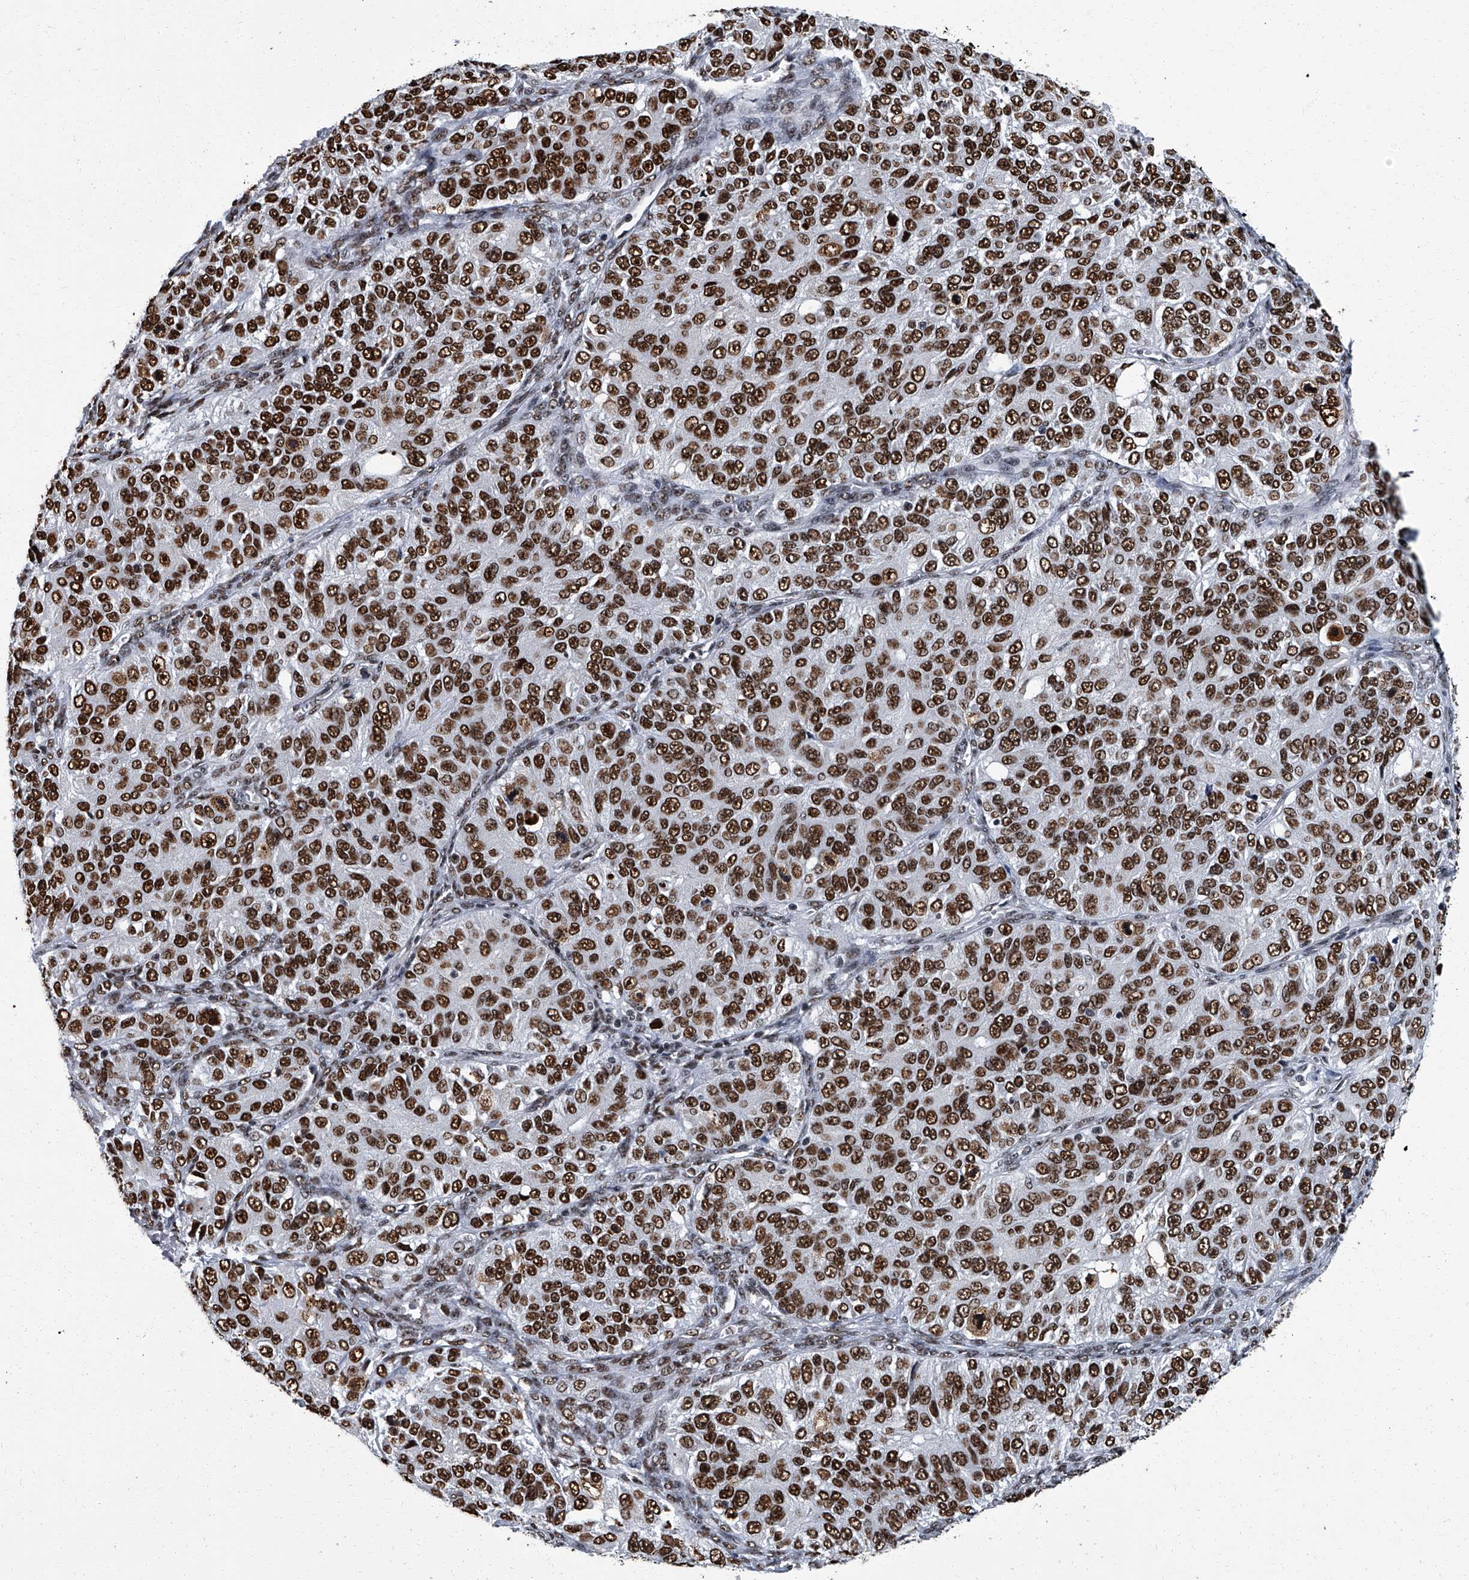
{"staining": {"intensity": "strong", "quantity": ">75%", "location": "nuclear"}, "tissue": "ovarian cancer", "cell_type": "Tumor cells", "image_type": "cancer", "snomed": [{"axis": "morphology", "description": "Carcinoma, endometroid"}, {"axis": "topography", "description": "Ovary"}], "caption": "Ovarian cancer tissue displays strong nuclear staining in about >75% of tumor cells The staining is performed using DAB (3,3'-diaminobenzidine) brown chromogen to label protein expression. The nuclei are counter-stained blue using hematoxylin.", "gene": "ZNF518B", "patient": {"sex": "female", "age": 51}}